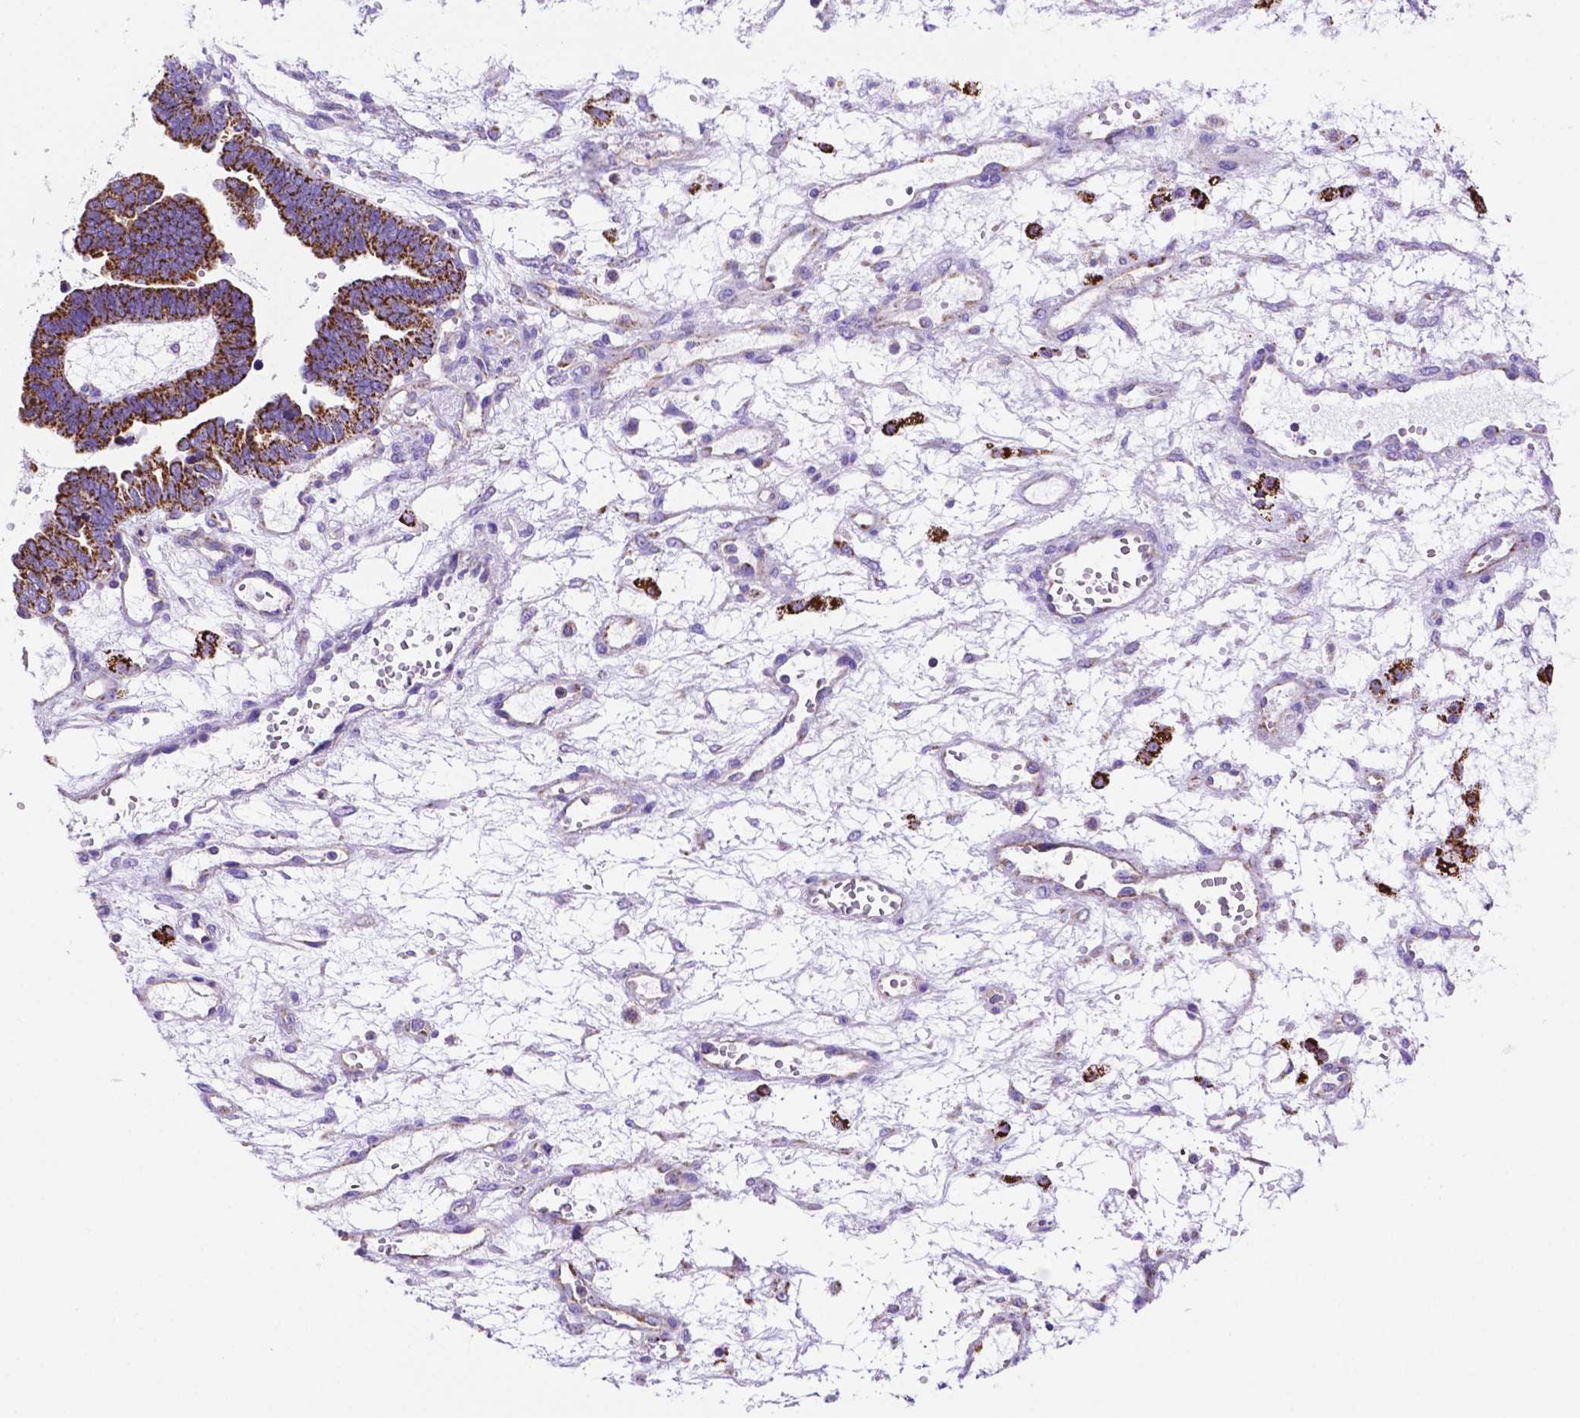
{"staining": {"intensity": "strong", "quantity": ">75%", "location": "cytoplasmic/membranous"}, "tissue": "ovarian cancer", "cell_type": "Tumor cells", "image_type": "cancer", "snomed": [{"axis": "morphology", "description": "Cystadenocarcinoma, serous, NOS"}, {"axis": "topography", "description": "Ovary"}], "caption": "Immunohistochemical staining of human ovarian serous cystadenocarcinoma displays strong cytoplasmic/membranous protein positivity in about >75% of tumor cells. (DAB (3,3'-diaminobenzidine) IHC, brown staining for protein, blue staining for nuclei).", "gene": "GDPD5", "patient": {"sex": "female", "age": 51}}